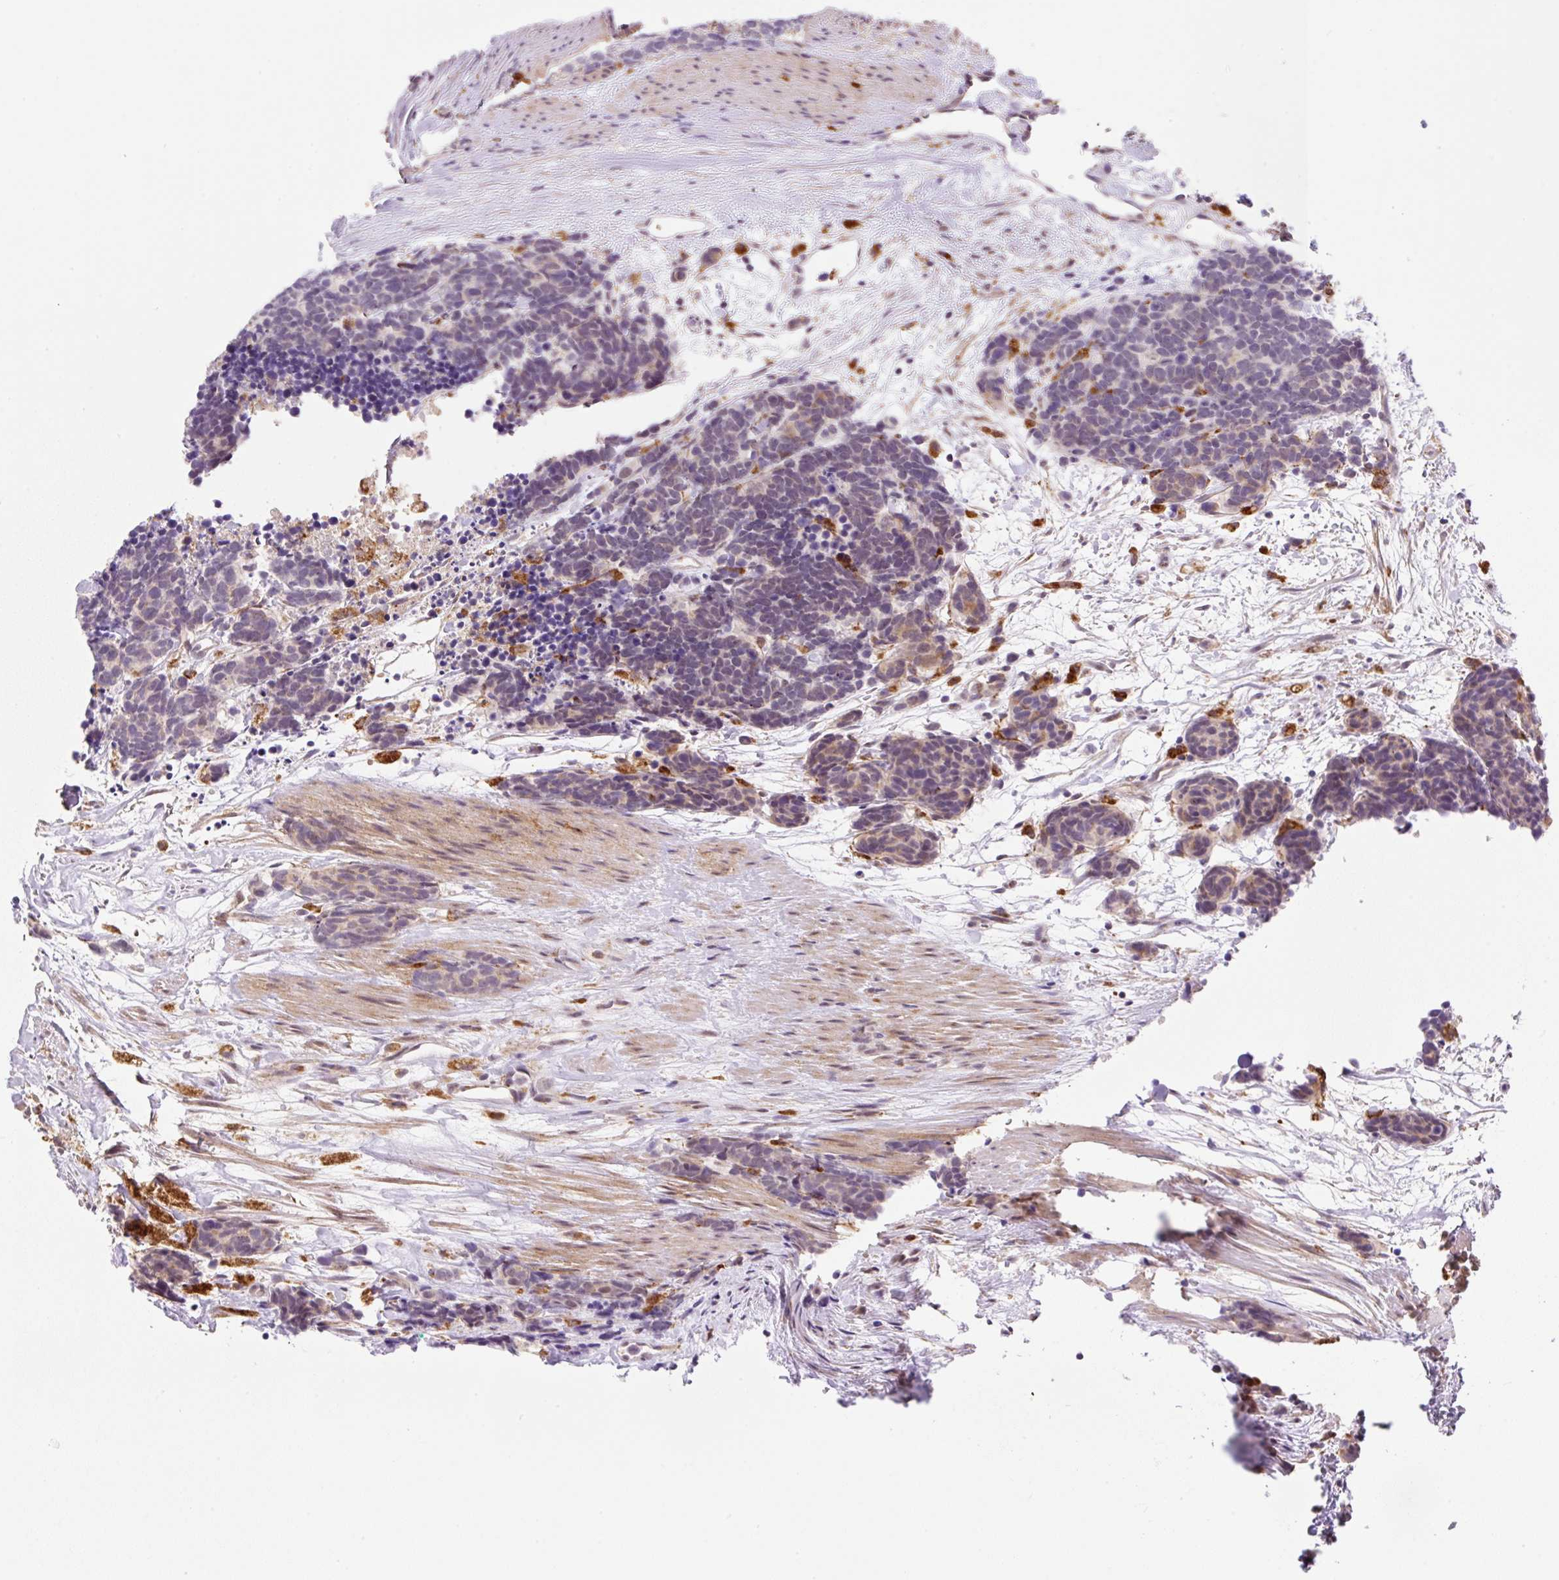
{"staining": {"intensity": "weak", "quantity": "25%-75%", "location": "cytoplasmic/membranous"}, "tissue": "carcinoid", "cell_type": "Tumor cells", "image_type": "cancer", "snomed": [{"axis": "morphology", "description": "Carcinoma, NOS"}, {"axis": "morphology", "description": "Carcinoid, malignant, NOS"}, {"axis": "topography", "description": "Prostate"}], "caption": "This photomicrograph reveals immunohistochemistry (IHC) staining of human carcinoma, with low weak cytoplasmic/membranous staining in about 25%-75% of tumor cells.", "gene": "CEBPZOS", "patient": {"sex": "male", "age": 57}}